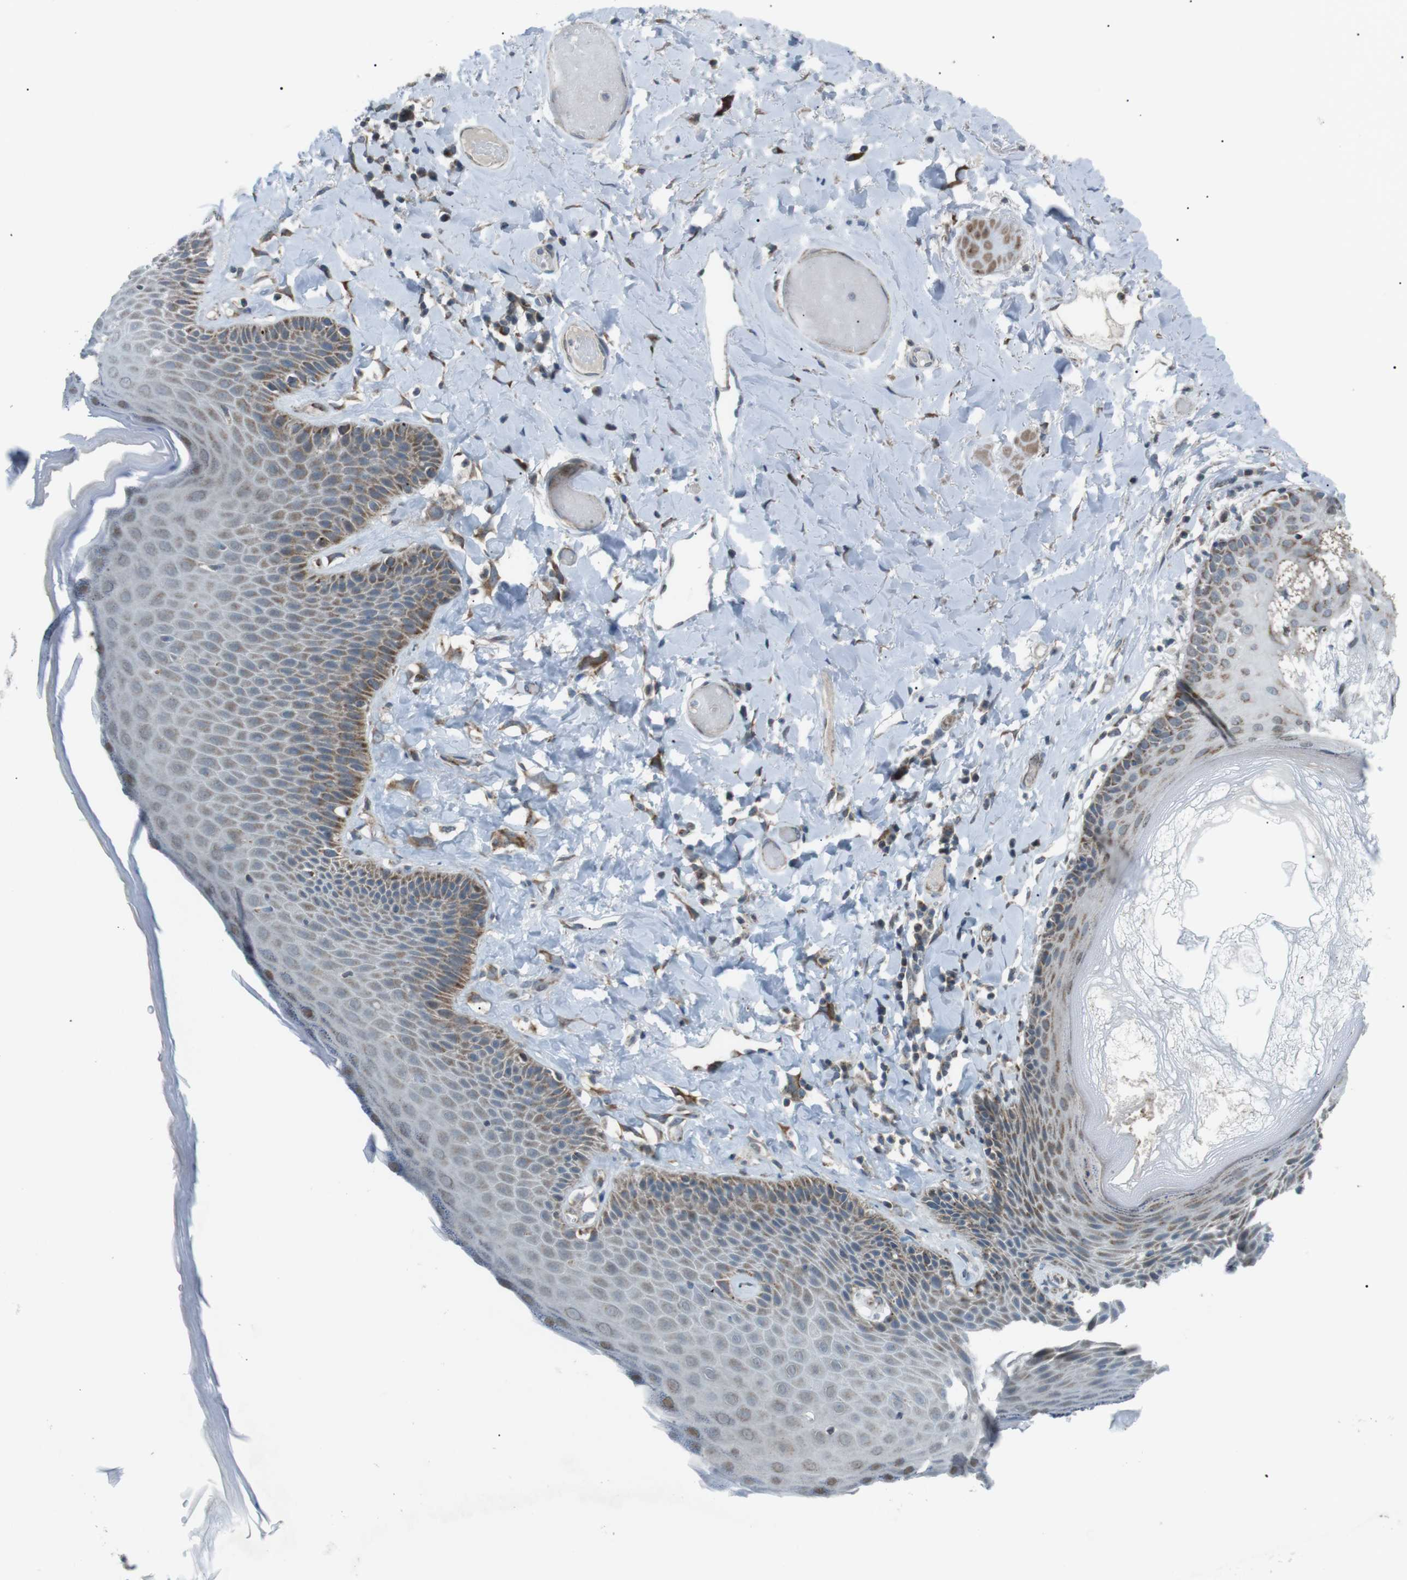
{"staining": {"intensity": "moderate", "quantity": "<25%", "location": "cytoplasmic/membranous"}, "tissue": "skin", "cell_type": "Epidermal cells", "image_type": "normal", "snomed": [{"axis": "morphology", "description": "Normal tissue, NOS"}, {"axis": "topography", "description": "Anal"}], "caption": "IHC of normal human skin reveals low levels of moderate cytoplasmic/membranous staining in approximately <25% of epidermal cells.", "gene": "ARID5B", "patient": {"sex": "male", "age": 69}}